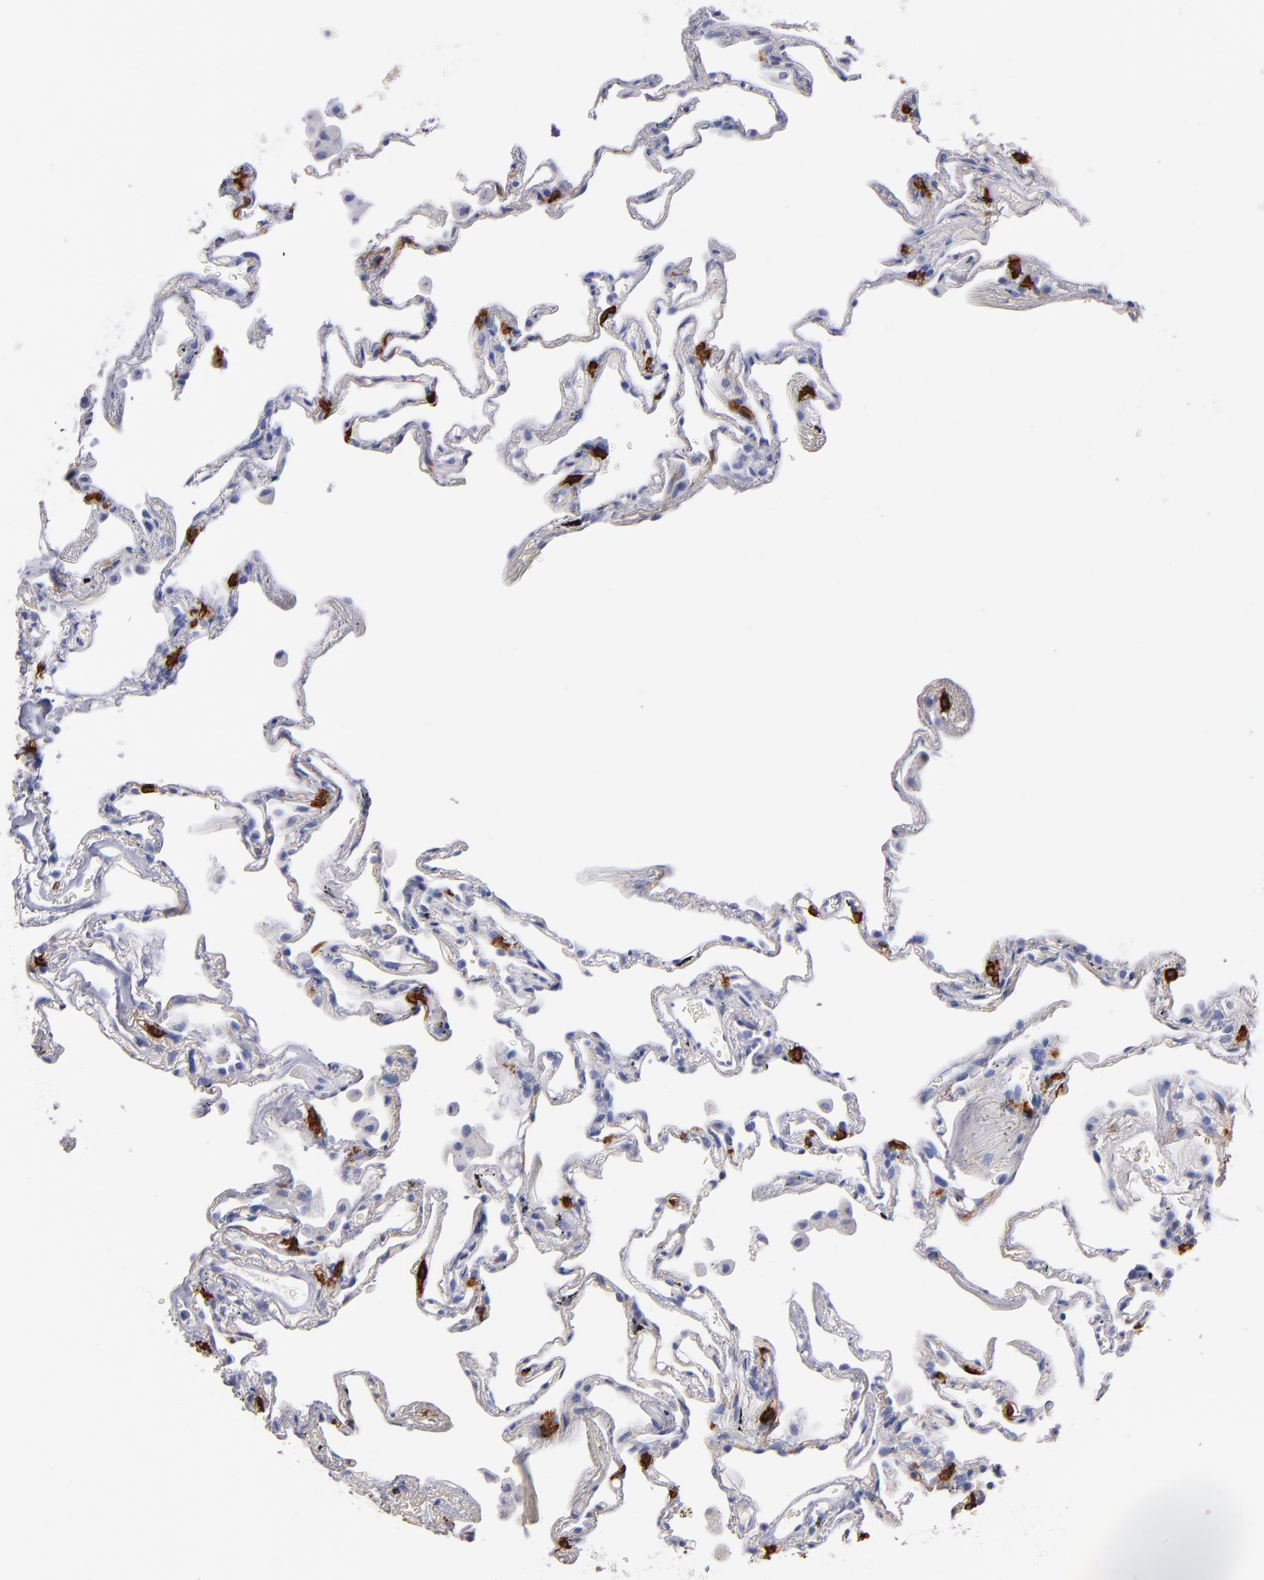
{"staining": {"intensity": "negative", "quantity": "none", "location": "none"}, "tissue": "lung", "cell_type": "Alveolar cells", "image_type": "normal", "snomed": [{"axis": "morphology", "description": "Normal tissue, NOS"}, {"axis": "morphology", "description": "Inflammation, NOS"}, {"axis": "topography", "description": "Lung"}], "caption": "This is an immunohistochemistry (IHC) micrograph of benign lung. There is no positivity in alveolar cells.", "gene": "KIT", "patient": {"sex": "male", "age": 69}}